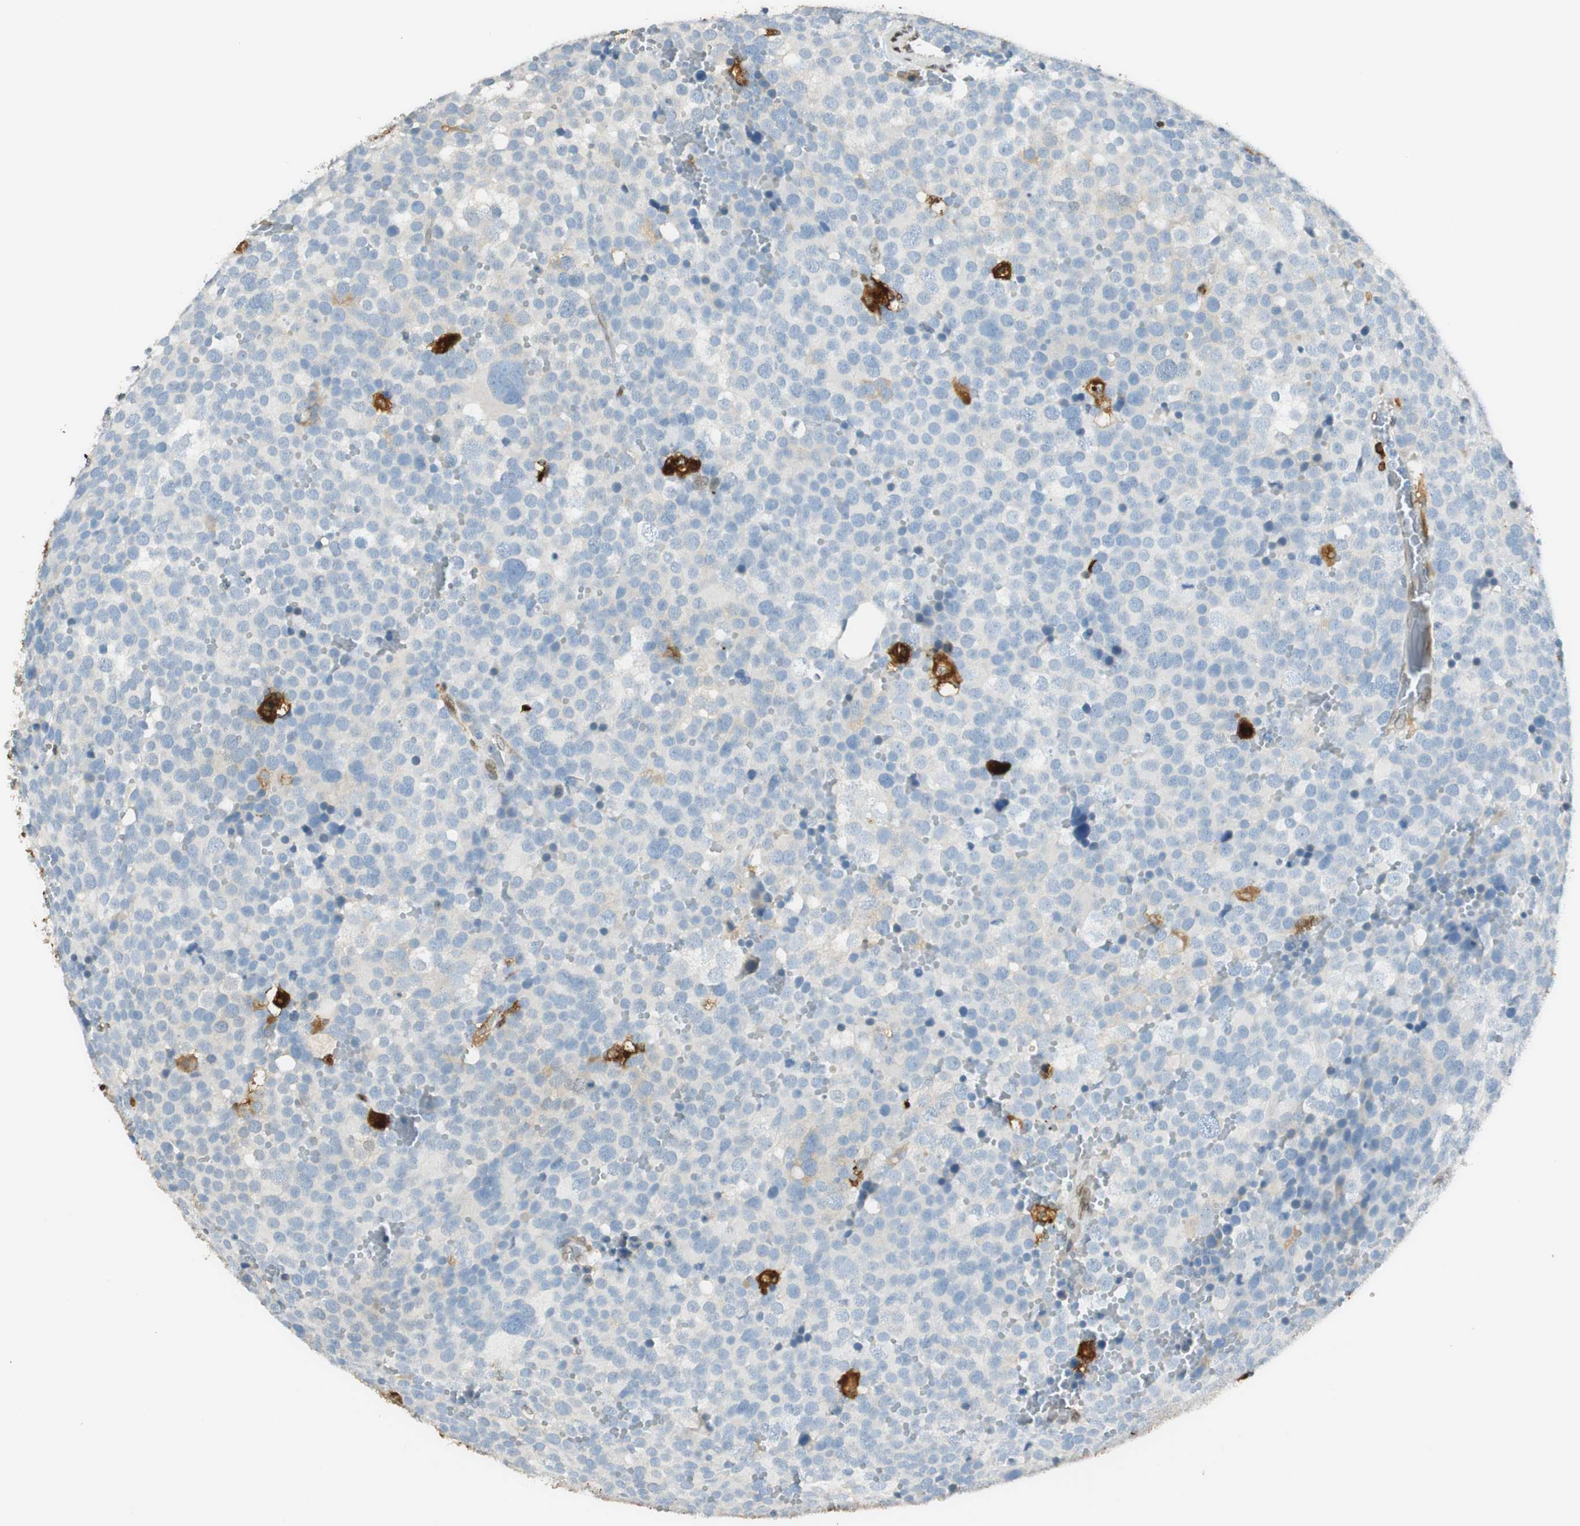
{"staining": {"intensity": "negative", "quantity": "none", "location": "none"}, "tissue": "testis cancer", "cell_type": "Tumor cells", "image_type": "cancer", "snomed": [{"axis": "morphology", "description": "Seminoma, NOS"}, {"axis": "topography", "description": "Testis"}], "caption": "Tumor cells show no significant expression in testis cancer.", "gene": "TMEM260", "patient": {"sex": "male", "age": 71}}